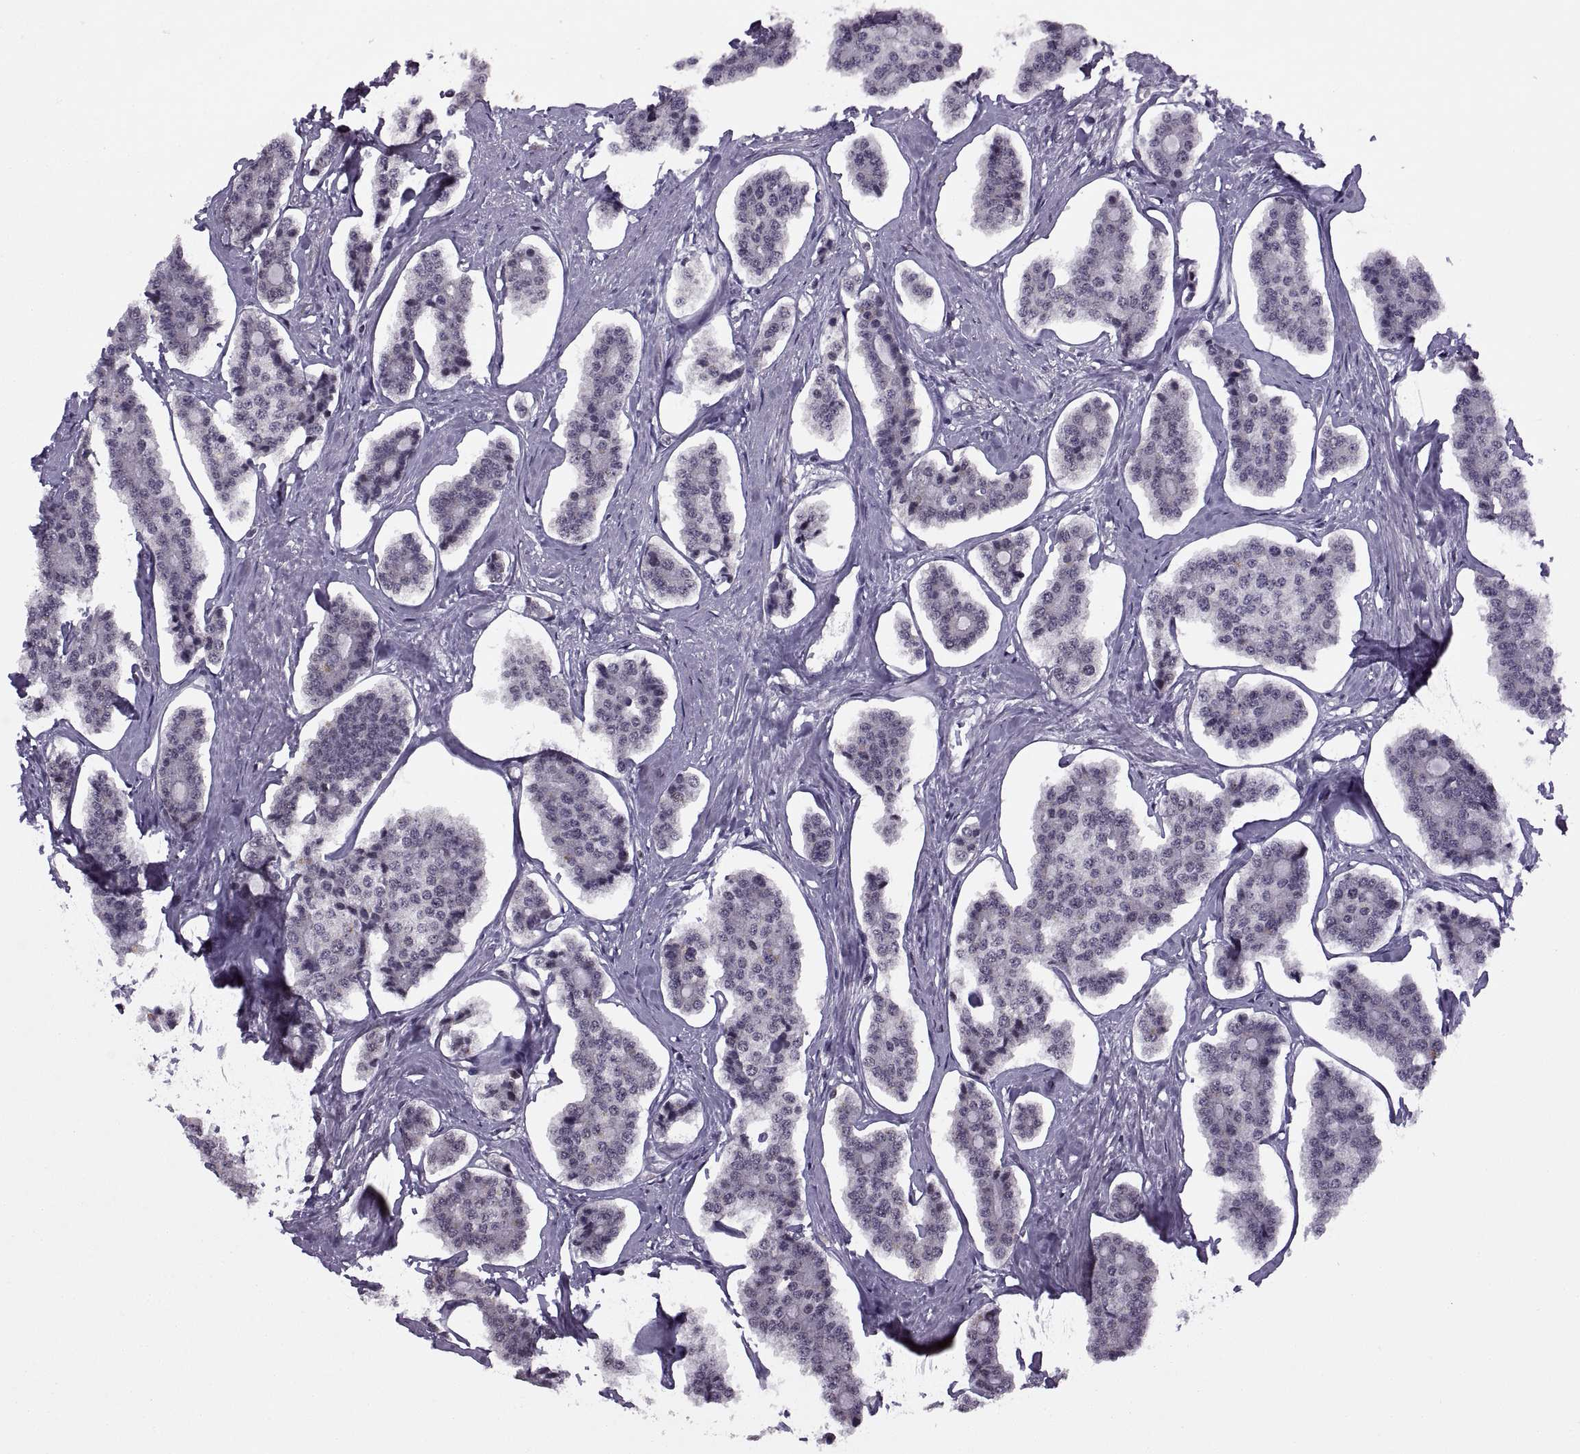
{"staining": {"intensity": "negative", "quantity": "none", "location": "none"}, "tissue": "carcinoid", "cell_type": "Tumor cells", "image_type": "cancer", "snomed": [{"axis": "morphology", "description": "Carcinoid, malignant, NOS"}, {"axis": "topography", "description": "Small intestine"}], "caption": "This photomicrograph is of carcinoid stained with IHC to label a protein in brown with the nuclei are counter-stained blue. There is no positivity in tumor cells.", "gene": "INTS3", "patient": {"sex": "female", "age": 65}}